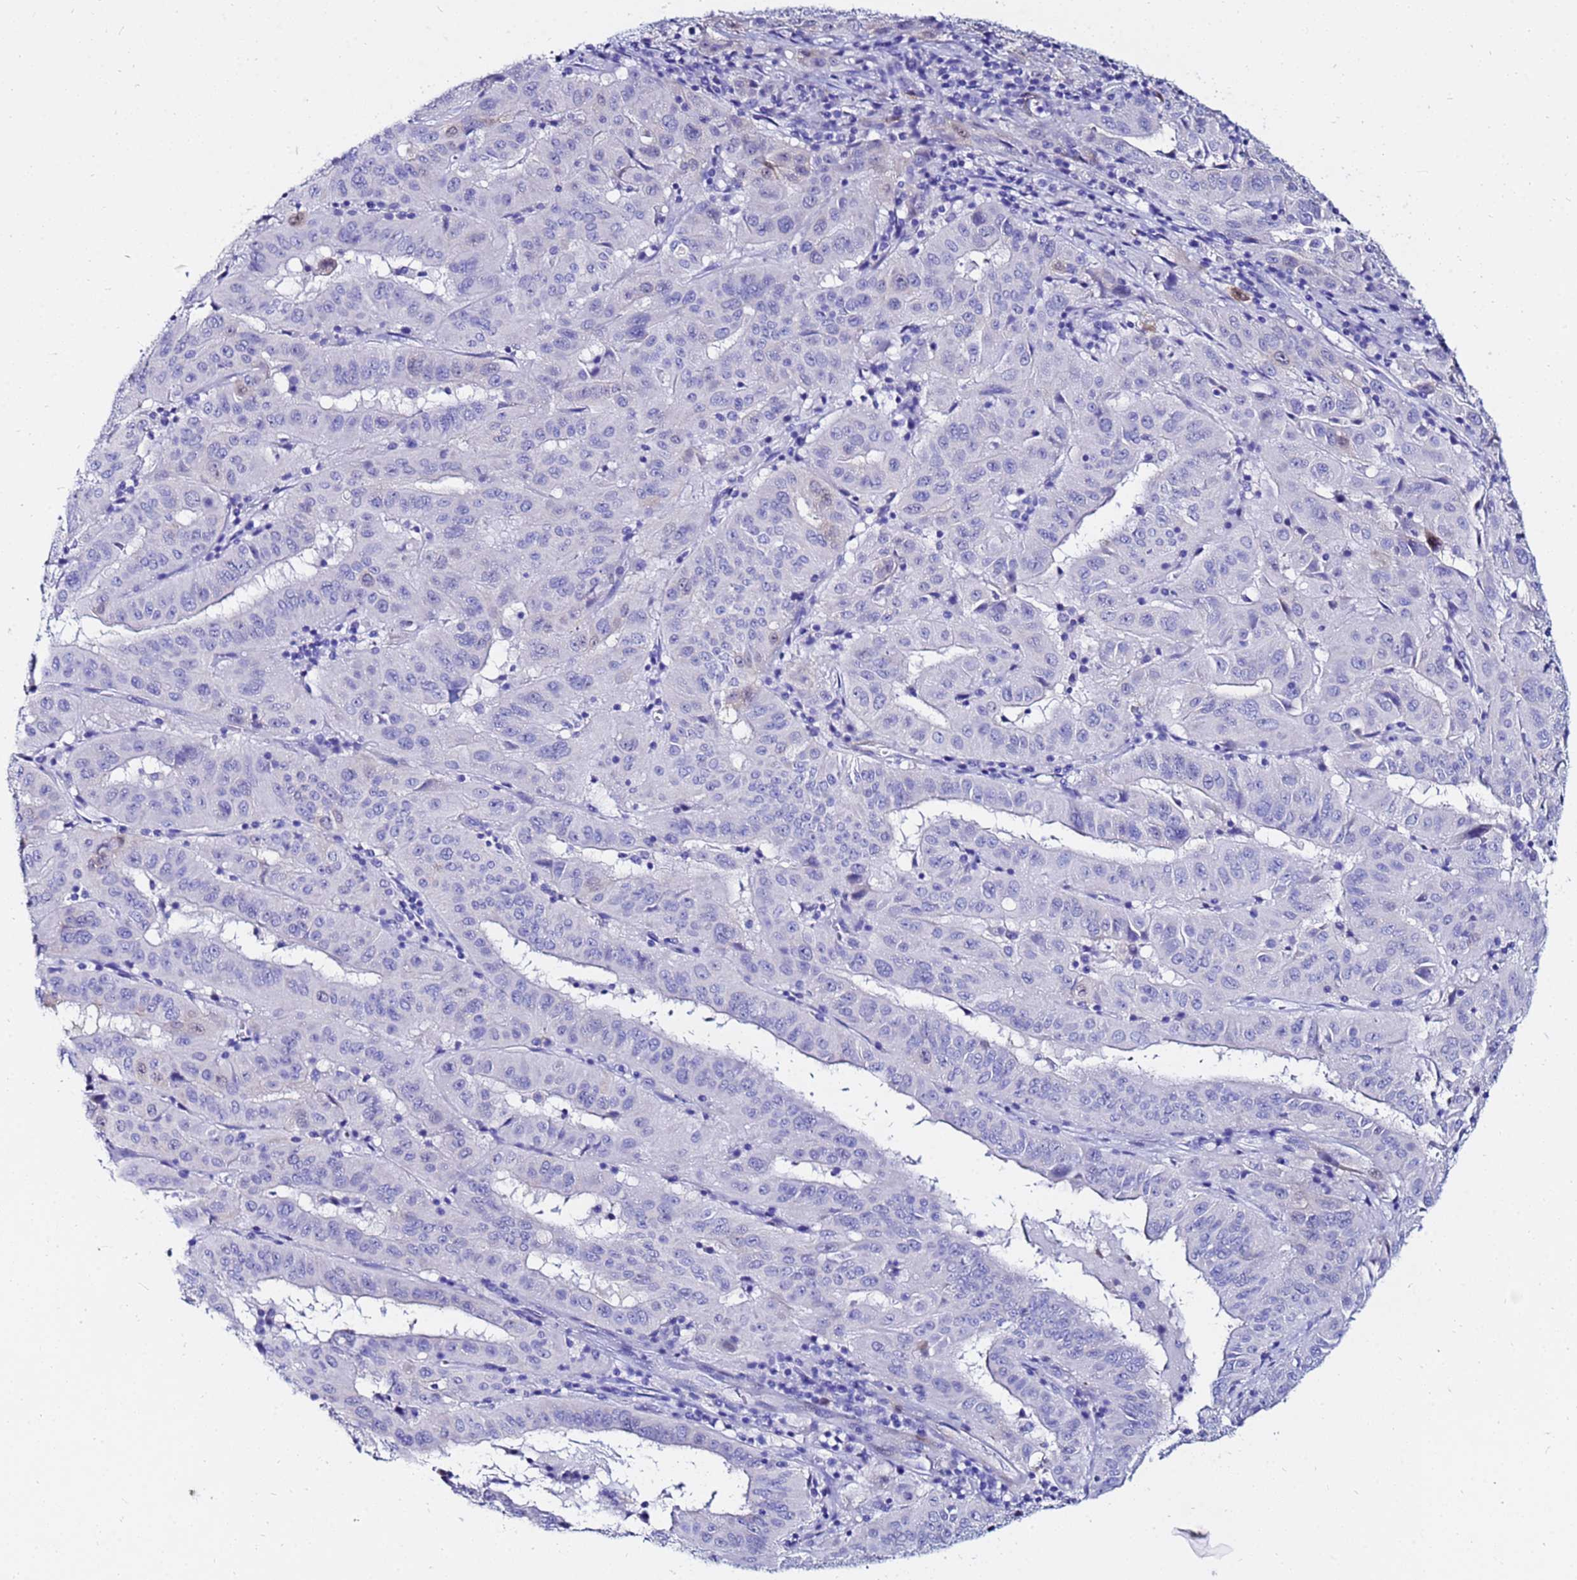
{"staining": {"intensity": "negative", "quantity": "none", "location": "none"}, "tissue": "pancreatic cancer", "cell_type": "Tumor cells", "image_type": "cancer", "snomed": [{"axis": "morphology", "description": "Adenocarcinoma, NOS"}, {"axis": "topography", "description": "Pancreas"}], "caption": "Human pancreatic adenocarcinoma stained for a protein using immunohistochemistry shows no staining in tumor cells.", "gene": "PPP1R14C", "patient": {"sex": "male", "age": 63}}